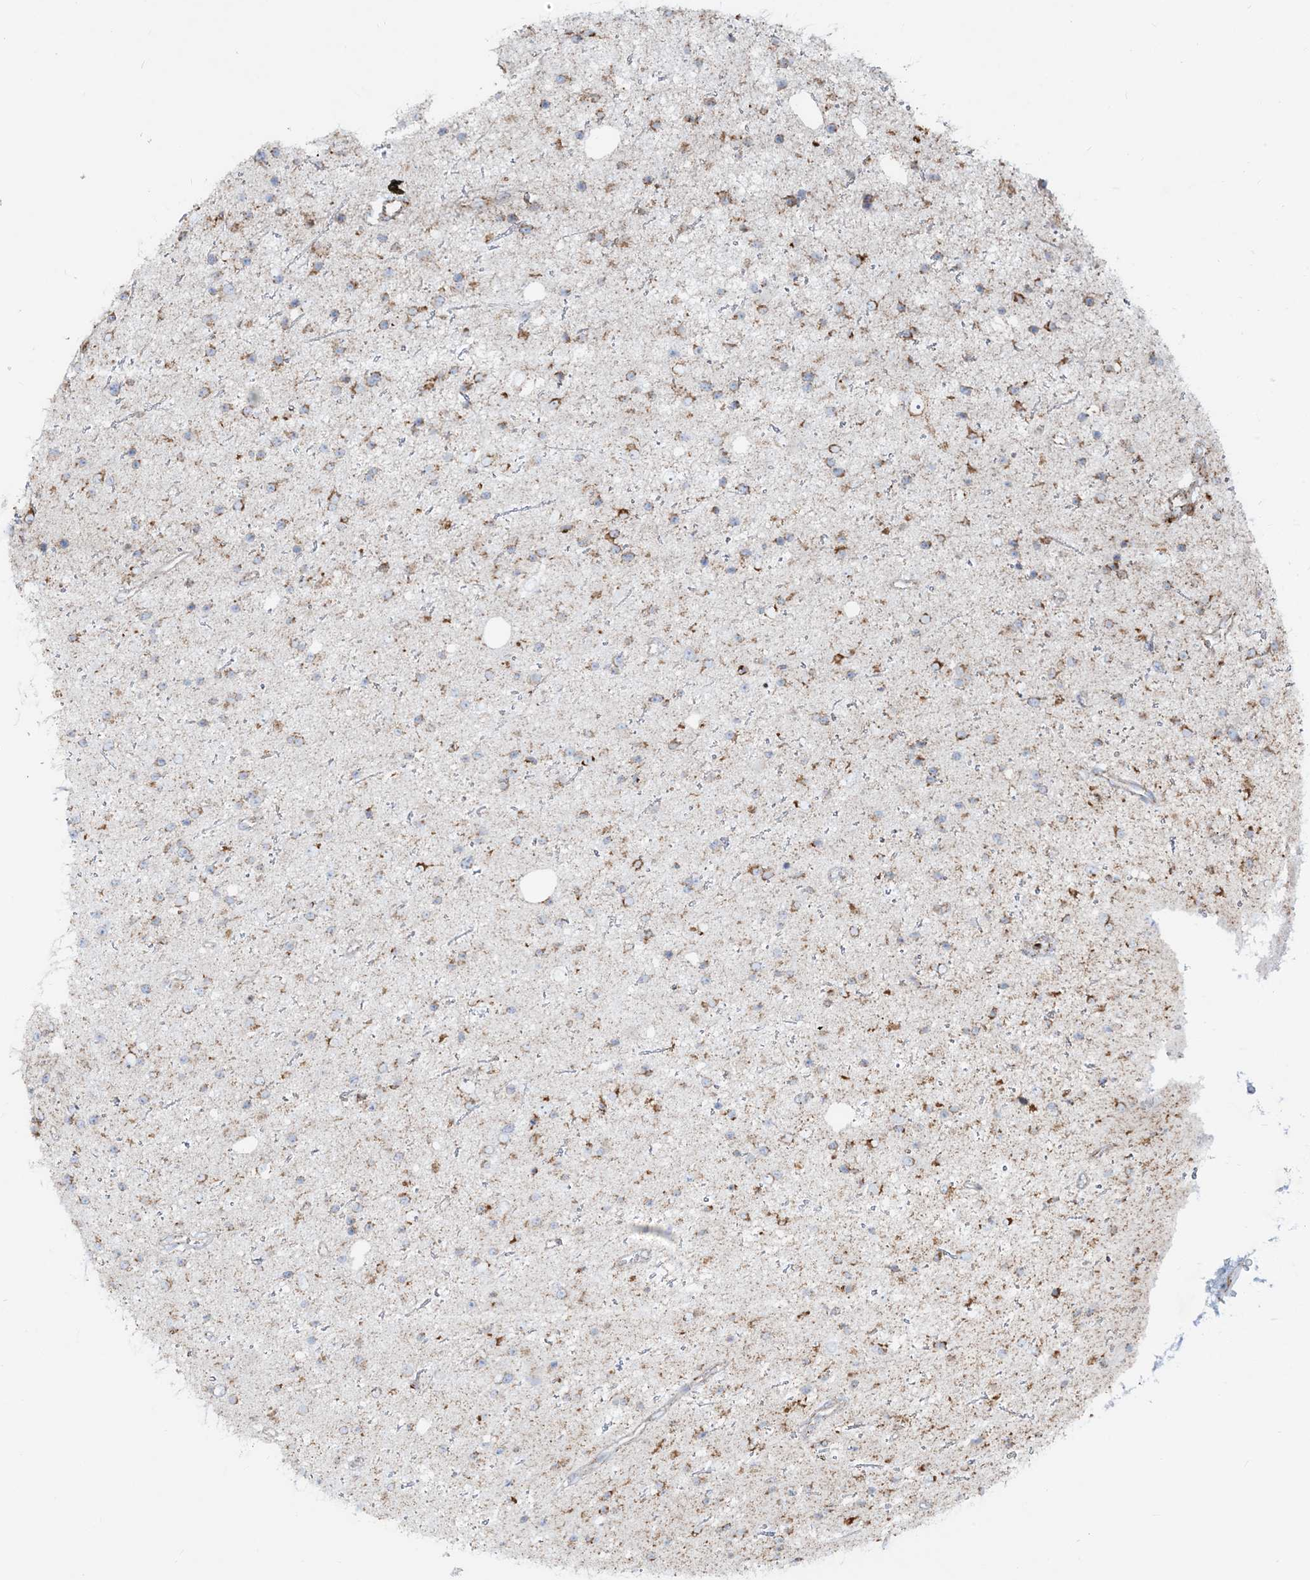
{"staining": {"intensity": "moderate", "quantity": "<25%", "location": "cytoplasmic/membranous"}, "tissue": "glioma", "cell_type": "Tumor cells", "image_type": "cancer", "snomed": [{"axis": "morphology", "description": "Glioma, malignant, Low grade"}, {"axis": "topography", "description": "Cerebral cortex"}], "caption": "Human malignant glioma (low-grade) stained with a brown dye exhibits moderate cytoplasmic/membranous positive positivity in approximately <25% of tumor cells.", "gene": "BEND4", "patient": {"sex": "female", "age": 39}}